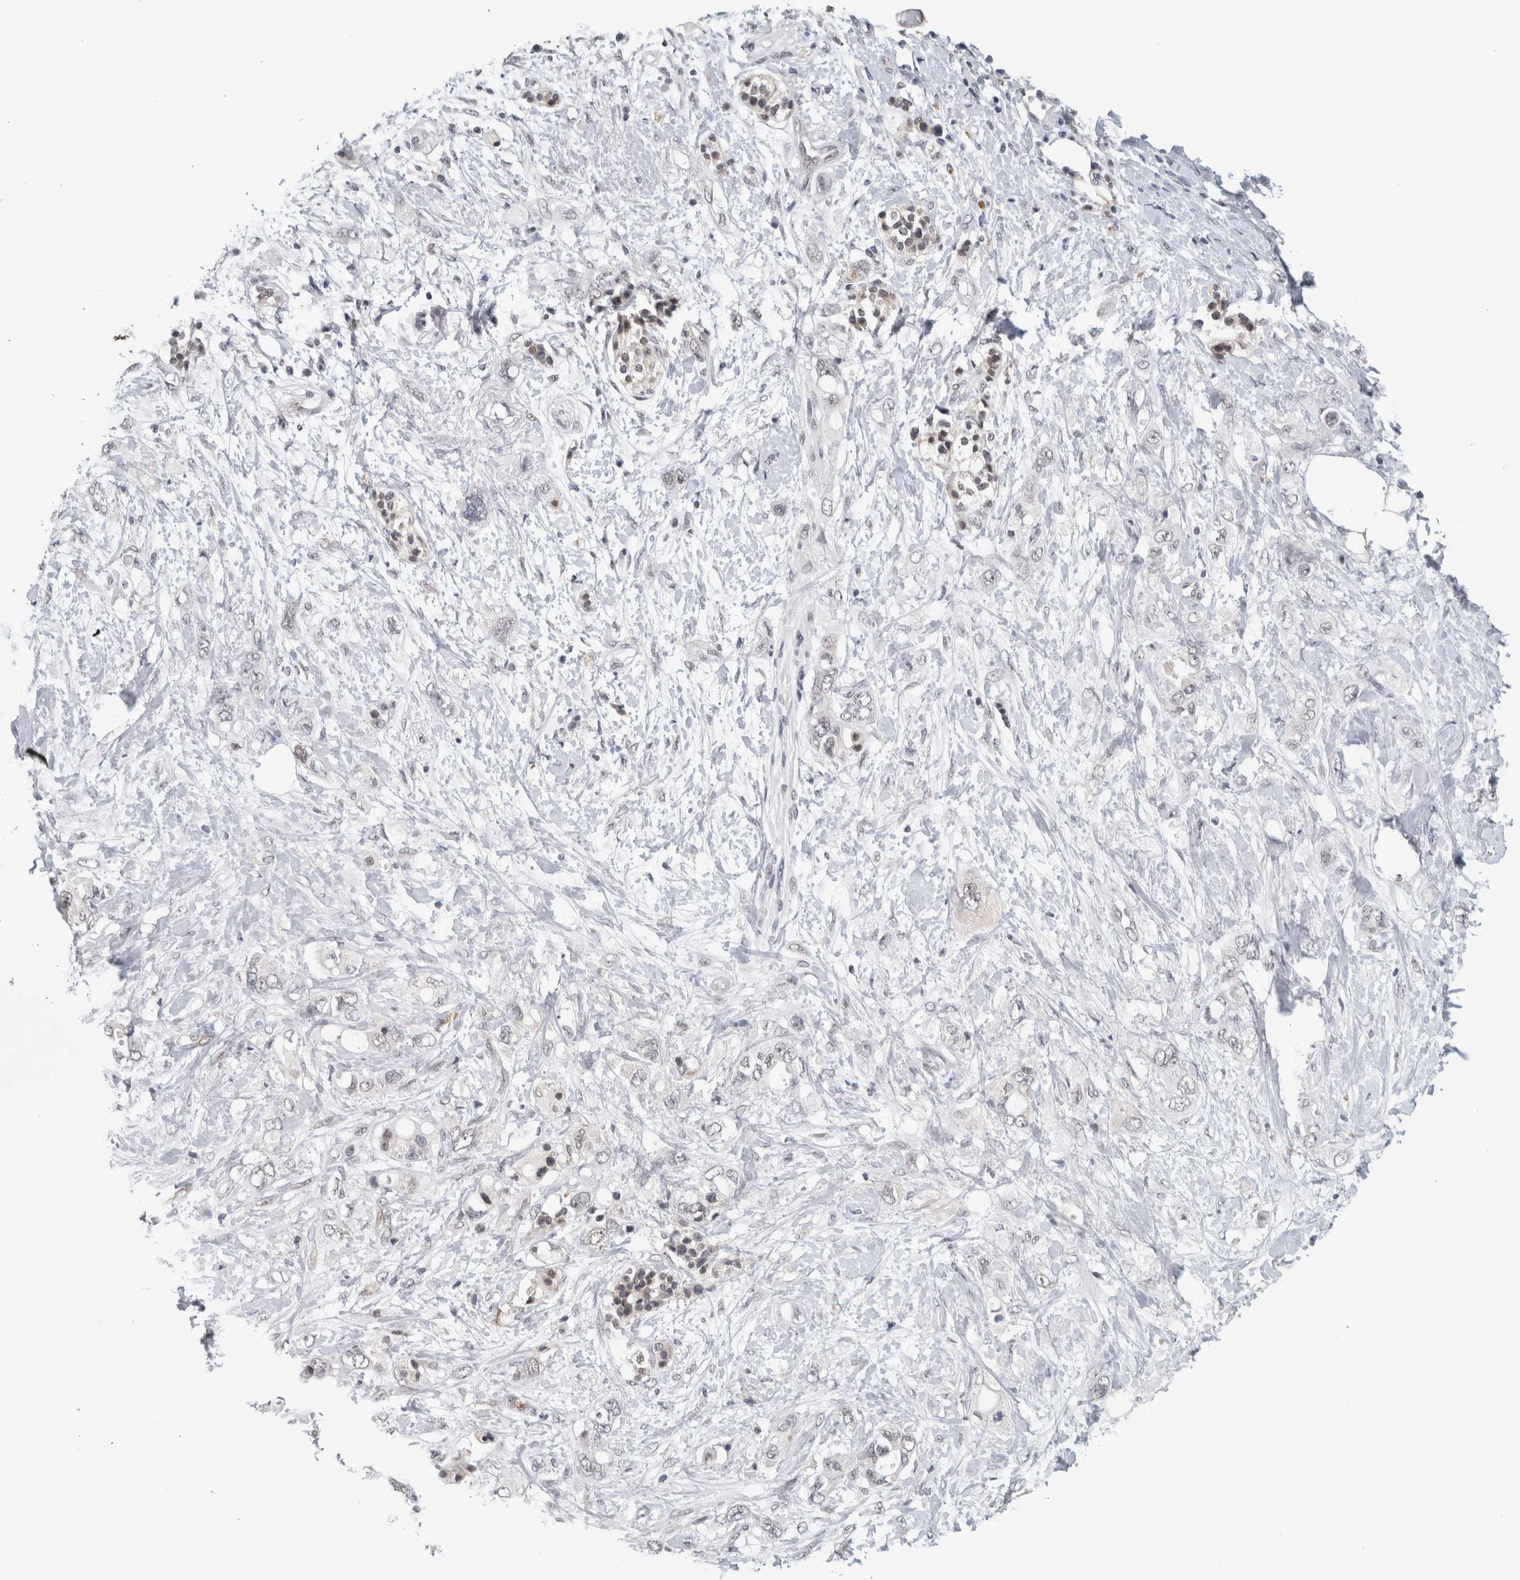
{"staining": {"intensity": "negative", "quantity": "none", "location": "none"}, "tissue": "pancreatic cancer", "cell_type": "Tumor cells", "image_type": "cancer", "snomed": [{"axis": "morphology", "description": "Adenocarcinoma, NOS"}, {"axis": "topography", "description": "Pancreas"}], "caption": "Adenocarcinoma (pancreatic) was stained to show a protein in brown. There is no significant positivity in tumor cells.", "gene": "PRXL2A", "patient": {"sex": "female", "age": 56}}